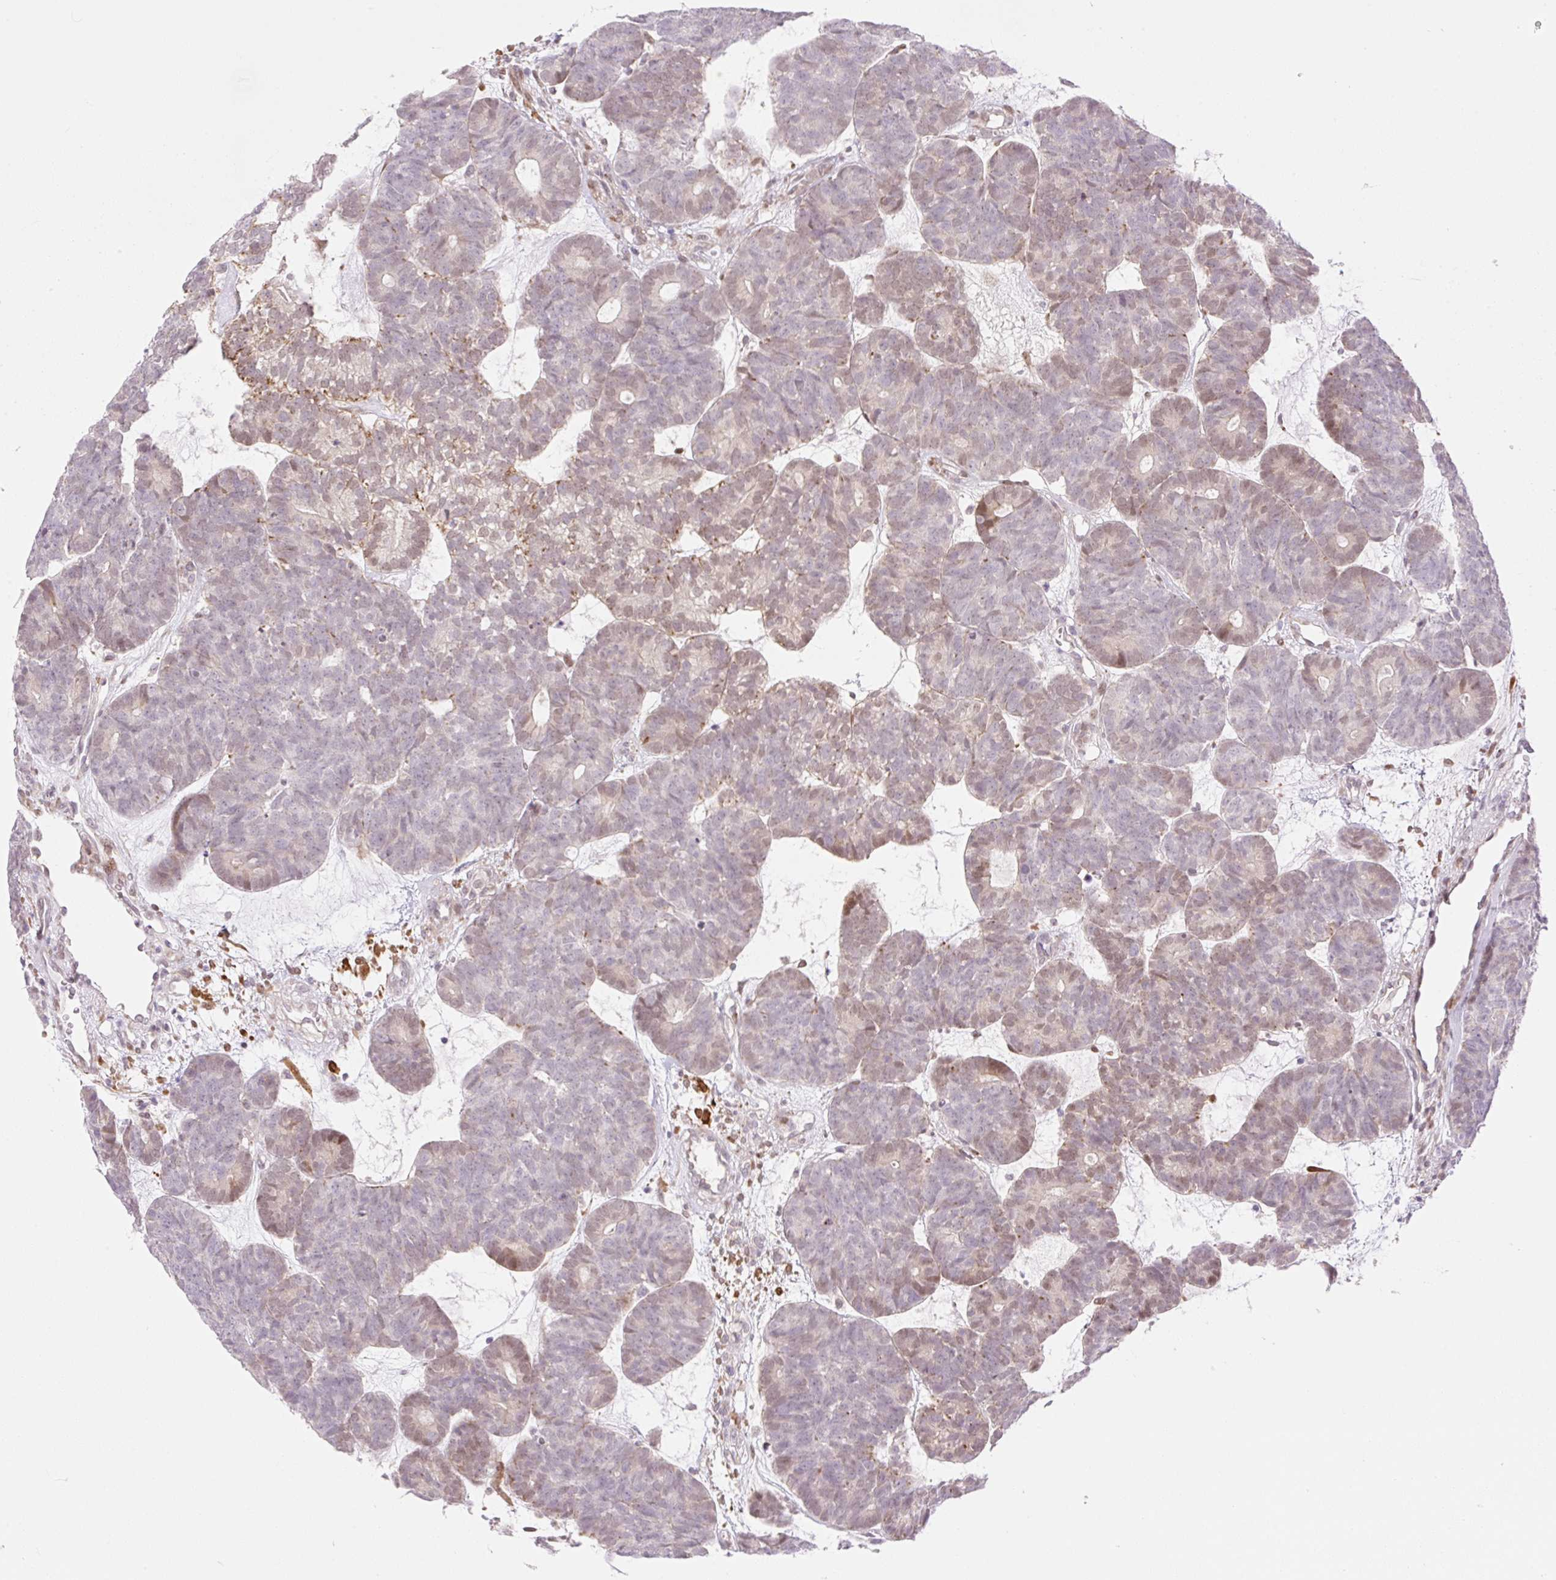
{"staining": {"intensity": "weak", "quantity": "25%-75%", "location": "cytoplasmic/membranous,nuclear"}, "tissue": "head and neck cancer", "cell_type": "Tumor cells", "image_type": "cancer", "snomed": [{"axis": "morphology", "description": "Adenocarcinoma, NOS"}, {"axis": "topography", "description": "Head-Neck"}], "caption": "Protein staining shows weak cytoplasmic/membranous and nuclear positivity in approximately 25%-75% of tumor cells in adenocarcinoma (head and neck).", "gene": "ZFP41", "patient": {"sex": "female", "age": 81}}